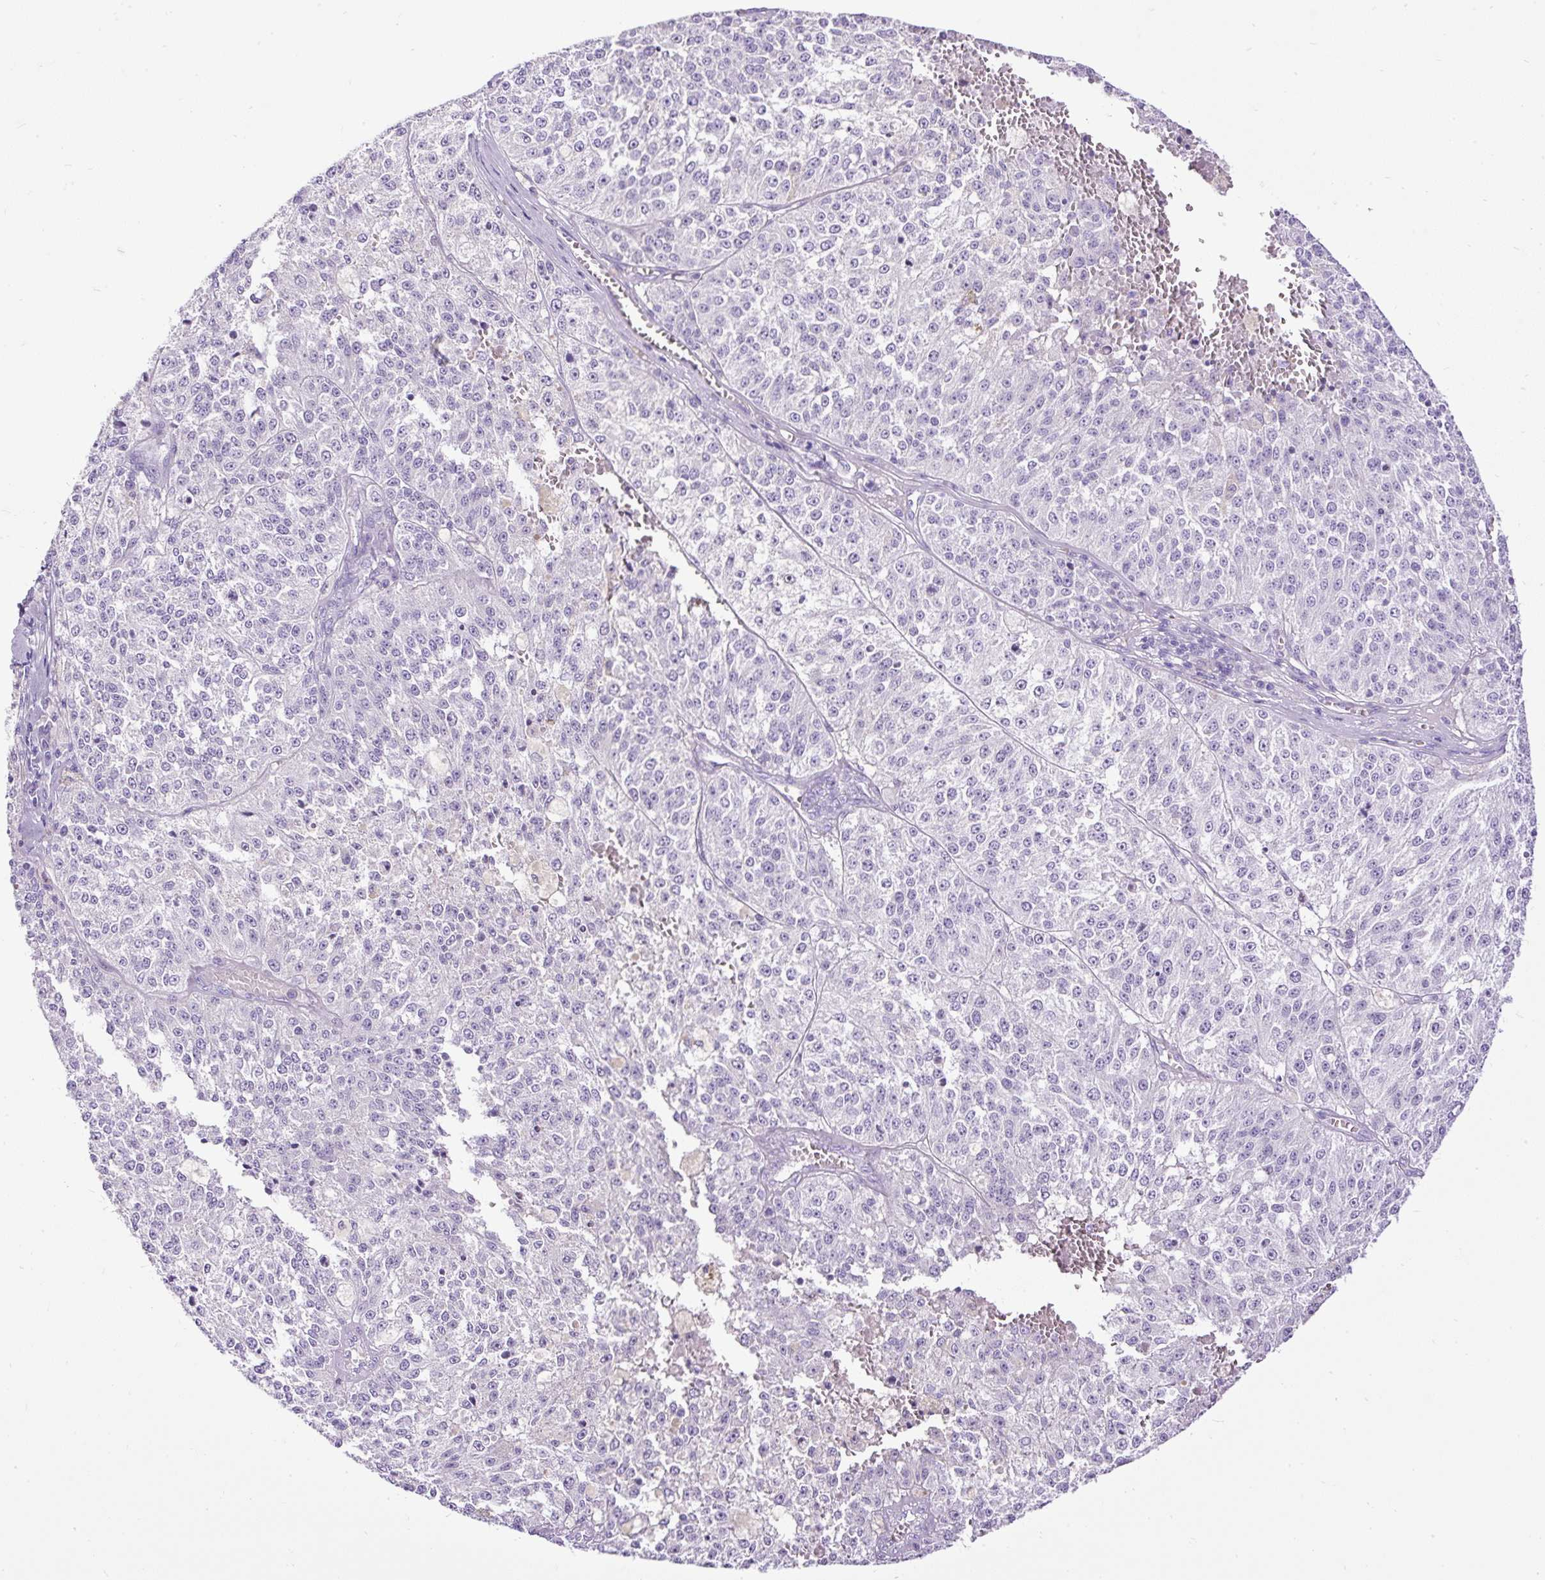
{"staining": {"intensity": "negative", "quantity": "none", "location": "none"}, "tissue": "melanoma", "cell_type": "Tumor cells", "image_type": "cancer", "snomed": [{"axis": "morphology", "description": "Malignant melanoma, NOS"}, {"axis": "topography", "description": "Skin"}], "caption": "The IHC histopathology image has no significant expression in tumor cells of malignant melanoma tissue.", "gene": "PDIA2", "patient": {"sex": "female", "age": 64}}